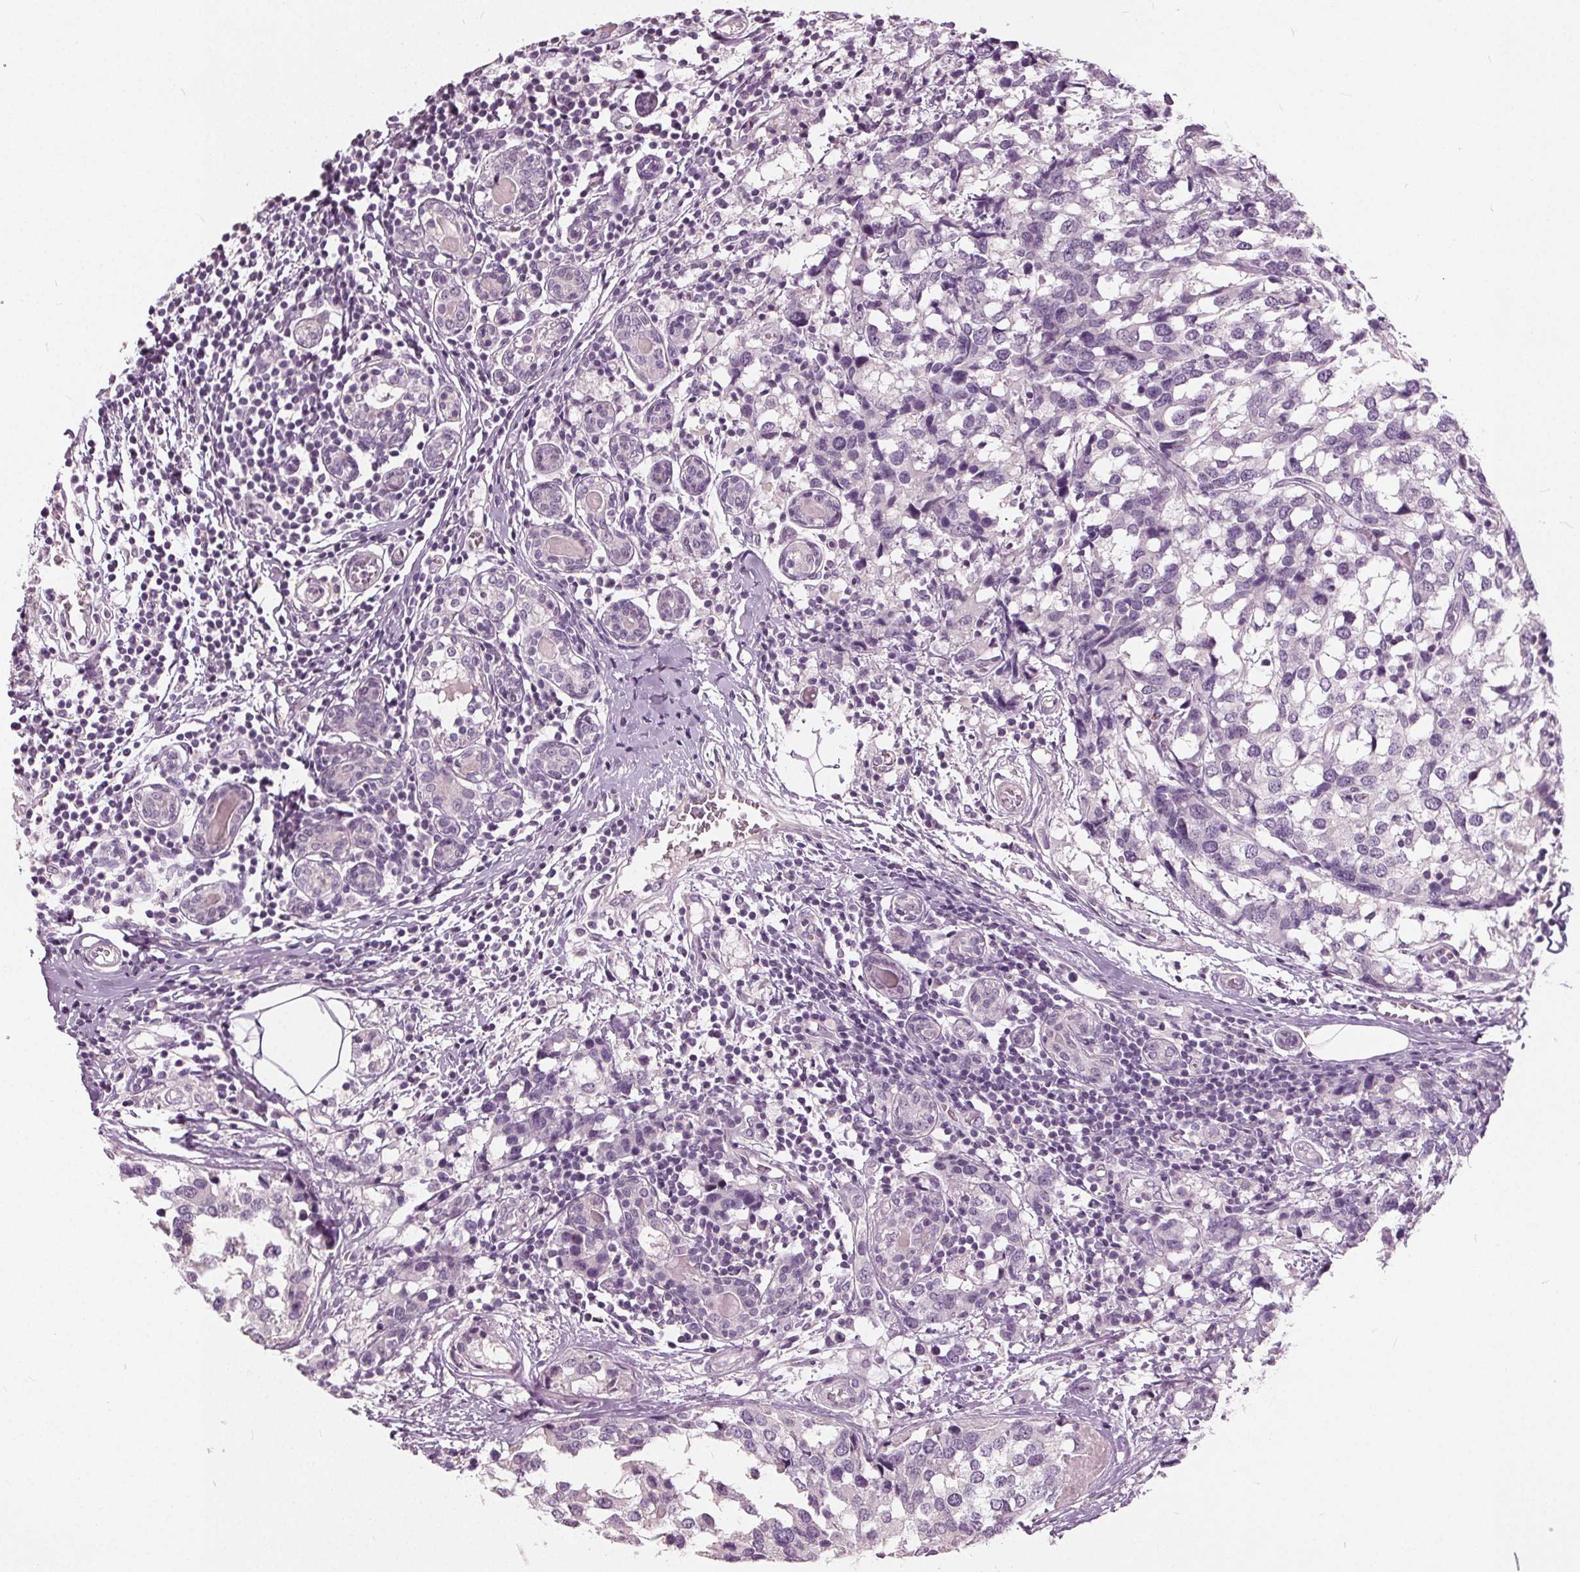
{"staining": {"intensity": "negative", "quantity": "none", "location": "none"}, "tissue": "breast cancer", "cell_type": "Tumor cells", "image_type": "cancer", "snomed": [{"axis": "morphology", "description": "Lobular carcinoma"}, {"axis": "topography", "description": "Breast"}], "caption": "Lobular carcinoma (breast) was stained to show a protein in brown. There is no significant staining in tumor cells.", "gene": "TKFC", "patient": {"sex": "female", "age": 59}}